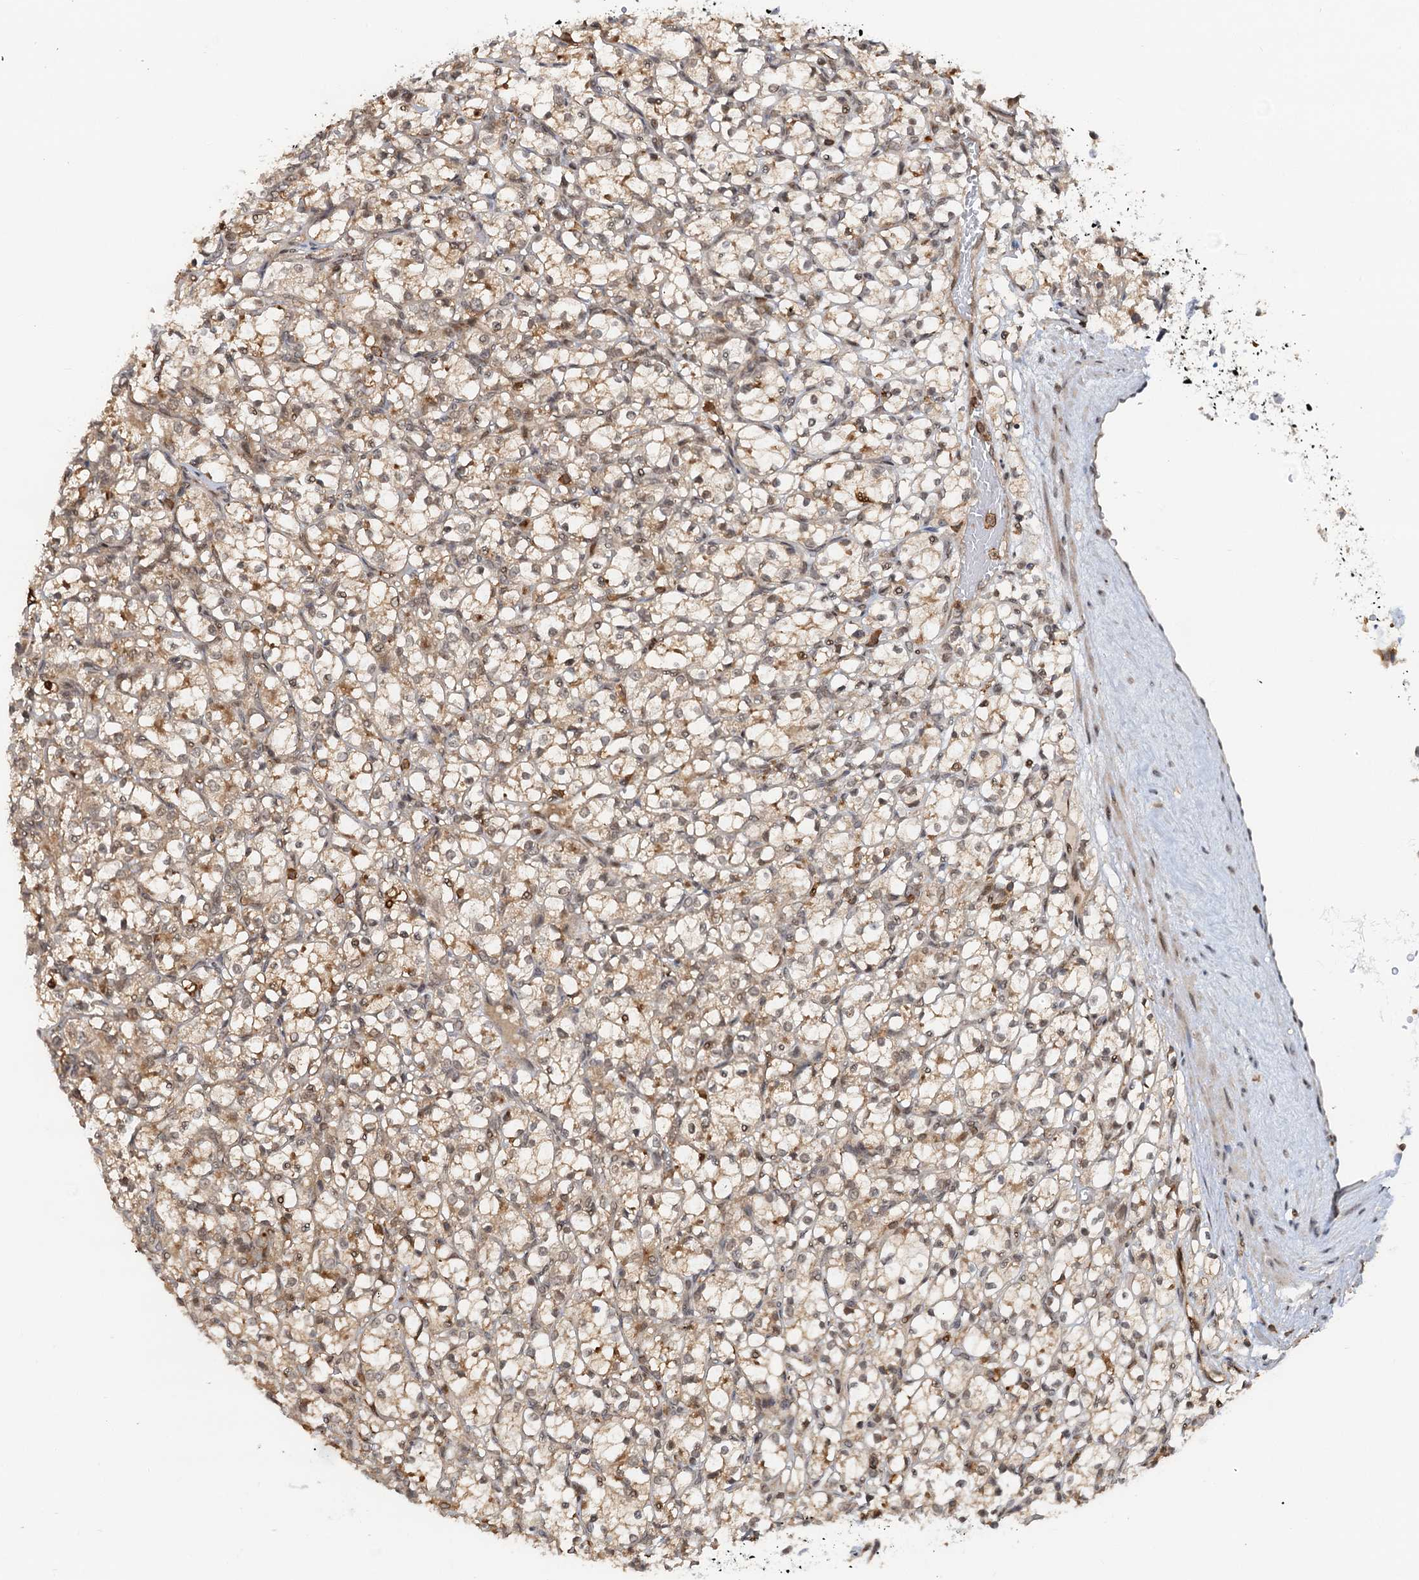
{"staining": {"intensity": "negative", "quantity": "none", "location": "none"}, "tissue": "renal cancer", "cell_type": "Tumor cells", "image_type": "cancer", "snomed": [{"axis": "morphology", "description": "Adenocarcinoma, NOS"}, {"axis": "topography", "description": "Kidney"}], "caption": "Renal cancer was stained to show a protein in brown. There is no significant positivity in tumor cells.", "gene": "ZNF609", "patient": {"sex": "female", "age": 69}}